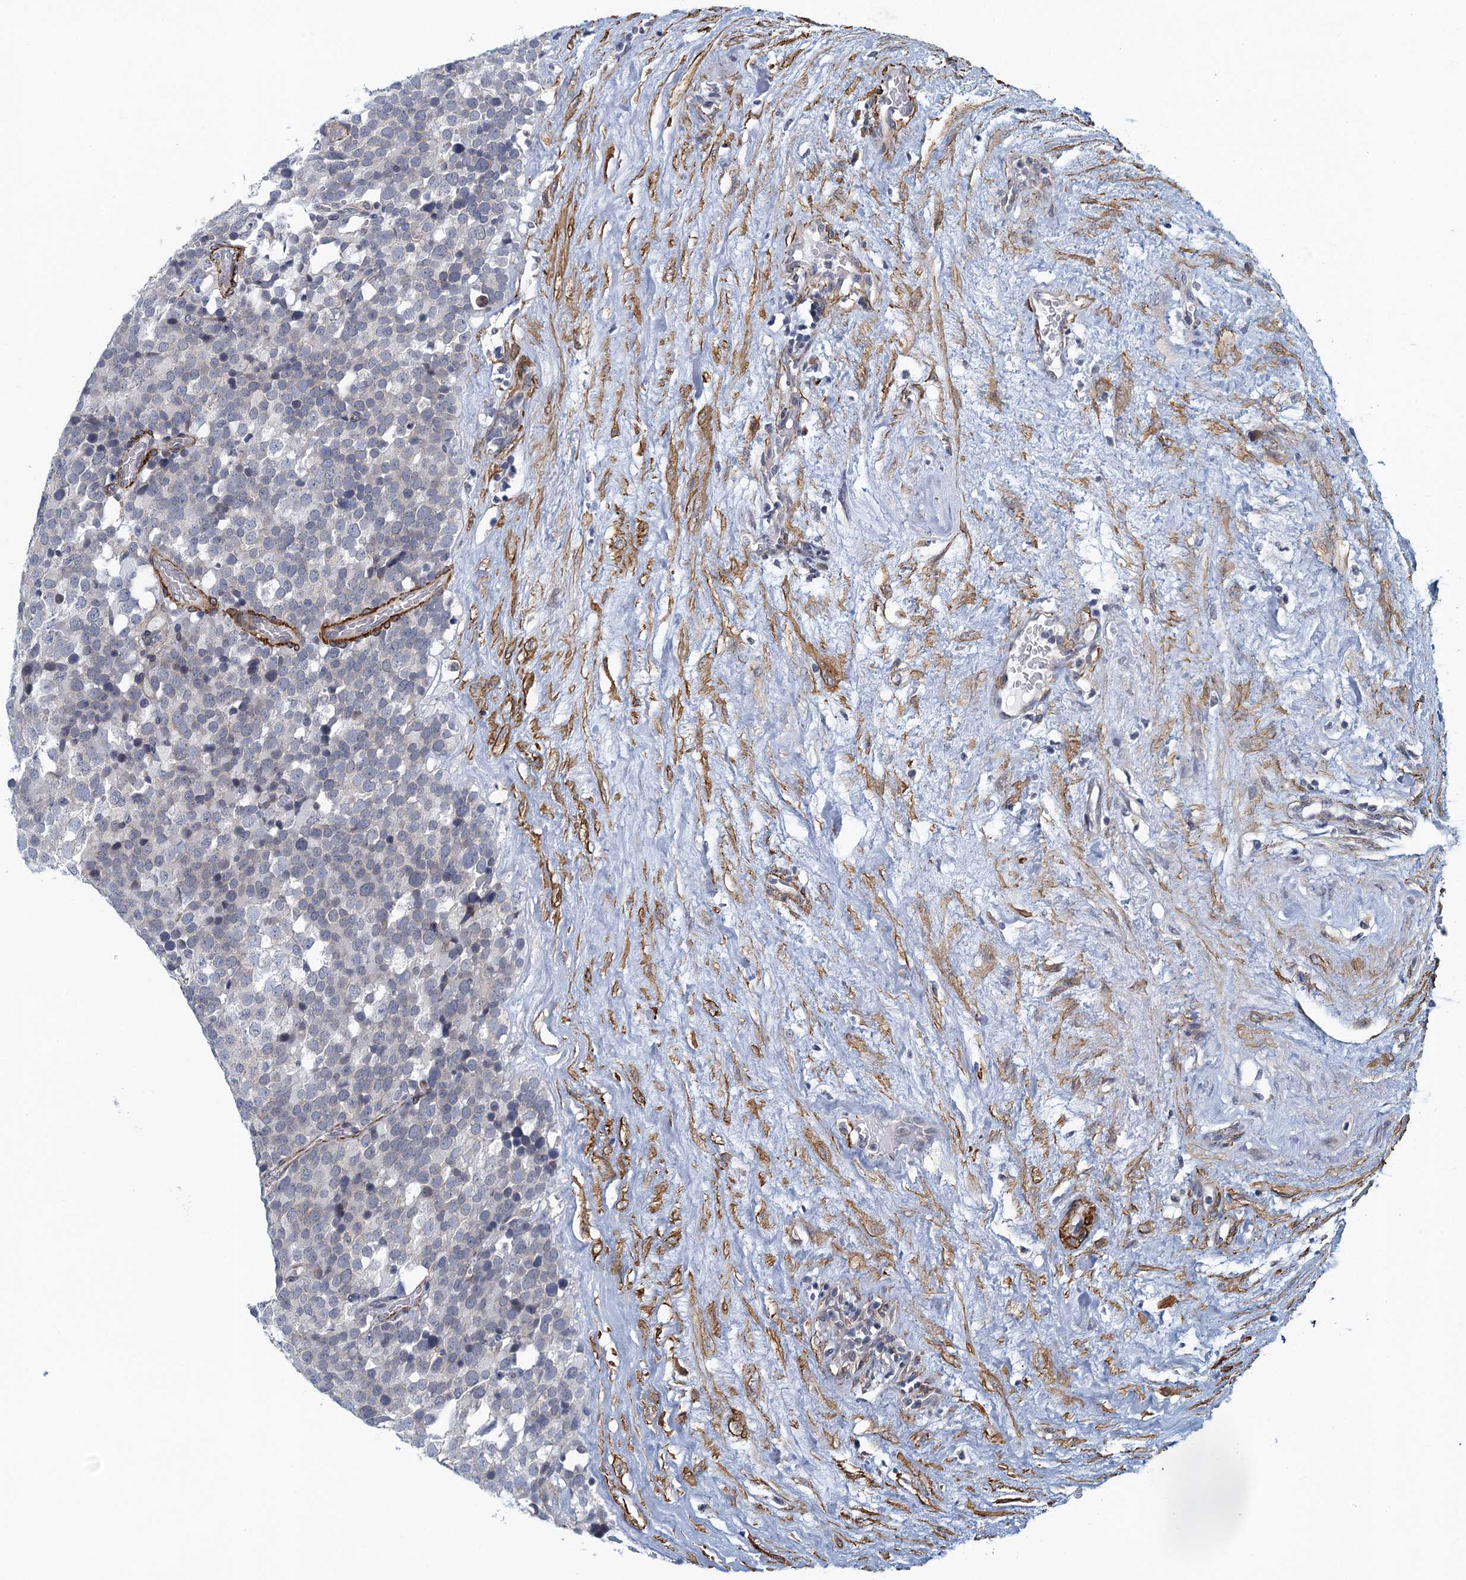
{"staining": {"intensity": "negative", "quantity": "none", "location": "none"}, "tissue": "testis cancer", "cell_type": "Tumor cells", "image_type": "cancer", "snomed": [{"axis": "morphology", "description": "Seminoma, NOS"}, {"axis": "topography", "description": "Testis"}], "caption": "DAB immunohistochemical staining of human seminoma (testis) demonstrates no significant positivity in tumor cells.", "gene": "ALG2", "patient": {"sex": "male", "age": 71}}